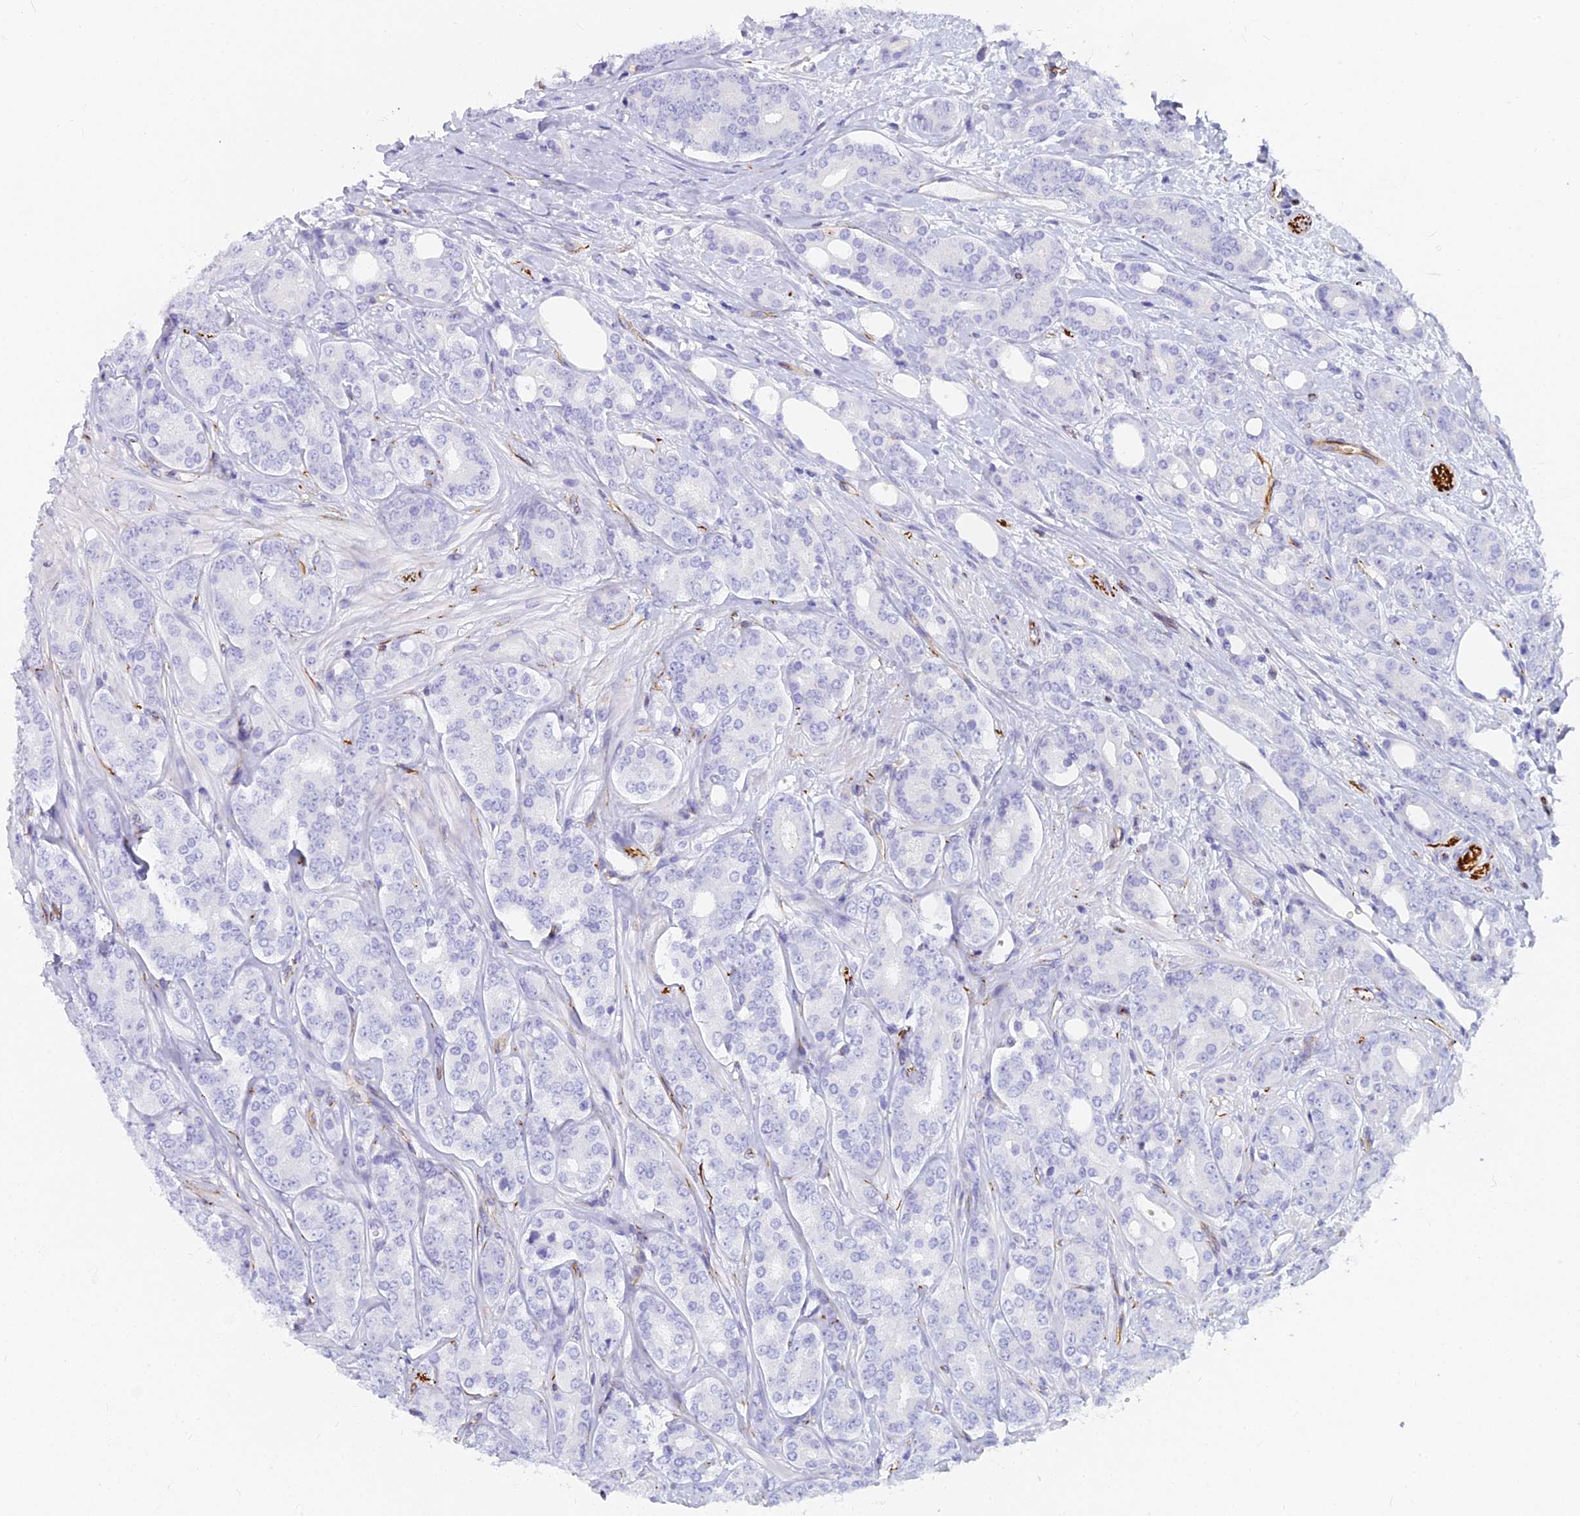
{"staining": {"intensity": "negative", "quantity": "none", "location": "none"}, "tissue": "prostate cancer", "cell_type": "Tumor cells", "image_type": "cancer", "snomed": [{"axis": "morphology", "description": "Adenocarcinoma, High grade"}, {"axis": "topography", "description": "Prostate"}], "caption": "The immunohistochemistry (IHC) histopathology image has no significant positivity in tumor cells of high-grade adenocarcinoma (prostate) tissue.", "gene": "EVI2A", "patient": {"sex": "male", "age": 62}}